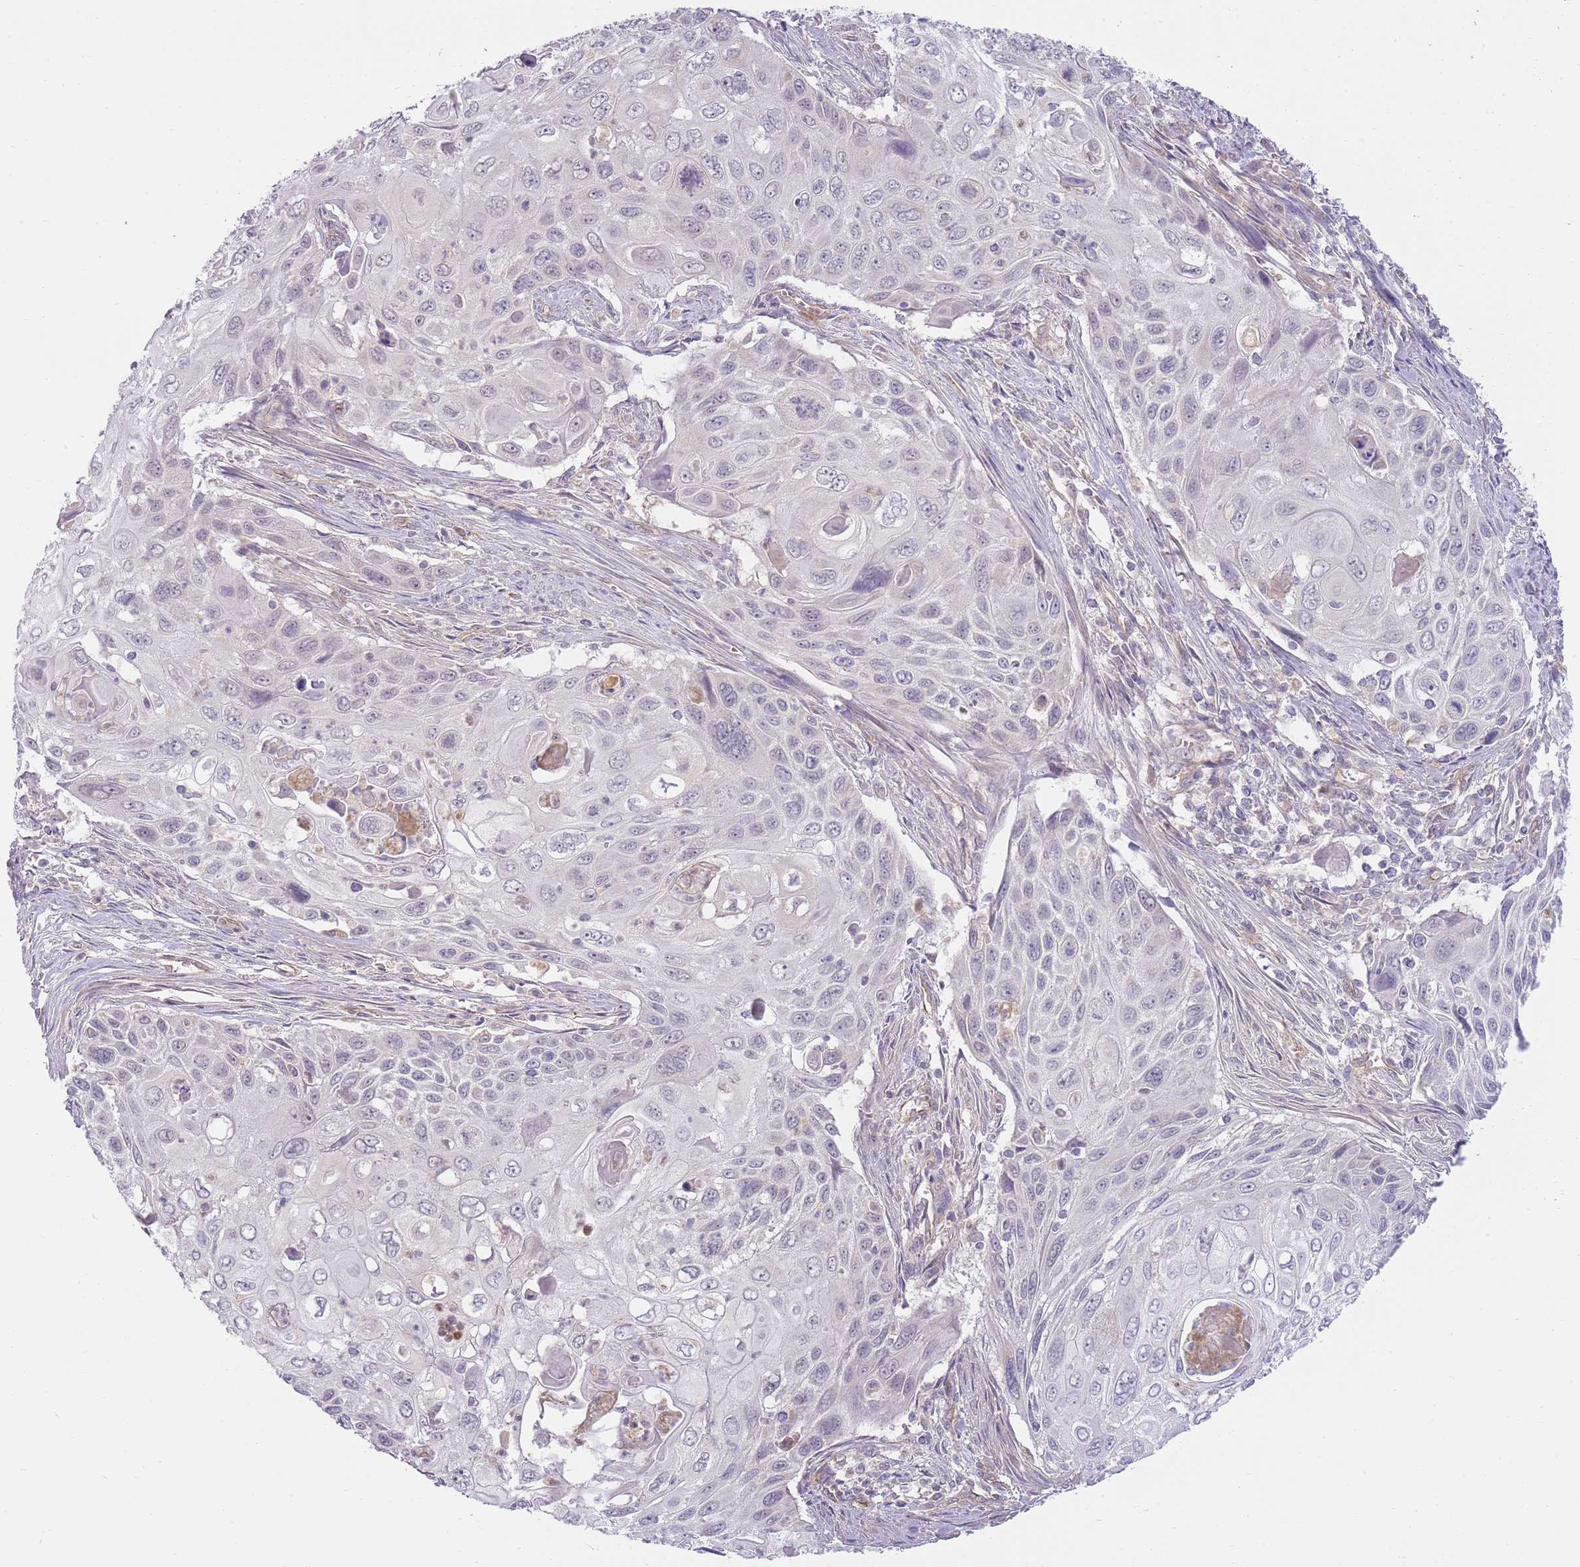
{"staining": {"intensity": "negative", "quantity": "none", "location": "none"}, "tissue": "cervical cancer", "cell_type": "Tumor cells", "image_type": "cancer", "snomed": [{"axis": "morphology", "description": "Squamous cell carcinoma, NOS"}, {"axis": "topography", "description": "Cervix"}], "caption": "Immunohistochemistry image of neoplastic tissue: human cervical cancer stained with DAB (3,3'-diaminobenzidine) reveals no significant protein positivity in tumor cells.", "gene": "SKOR2", "patient": {"sex": "female", "age": 70}}